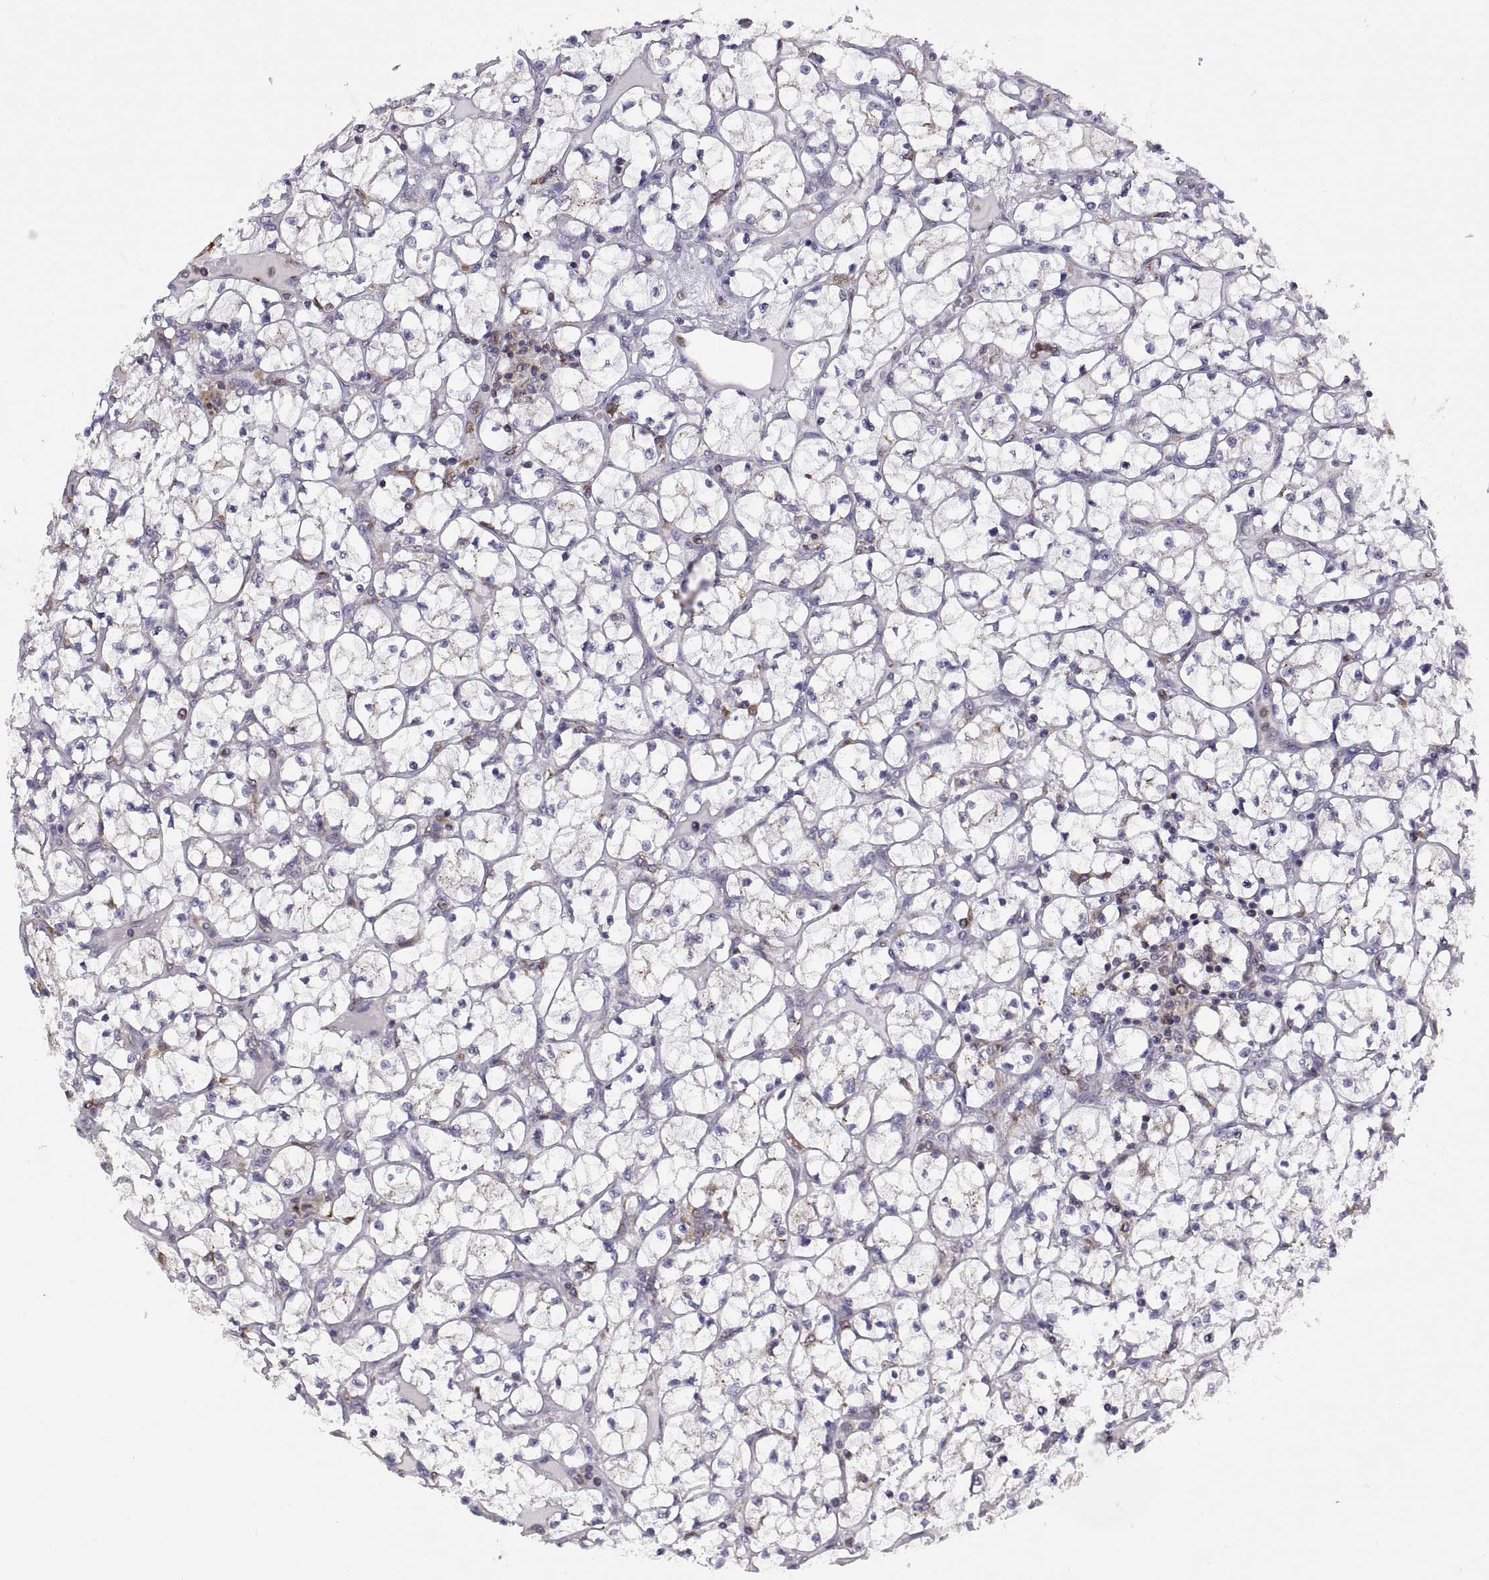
{"staining": {"intensity": "negative", "quantity": "none", "location": "none"}, "tissue": "renal cancer", "cell_type": "Tumor cells", "image_type": "cancer", "snomed": [{"axis": "morphology", "description": "Adenocarcinoma, NOS"}, {"axis": "topography", "description": "Kidney"}], "caption": "DAB immunohistochemical staining of adenocarcinoma (renal) reveals no significant staining in tumor cells.", "gene": "ACAP1", "patient": {"sex": "female", "age": 64}}